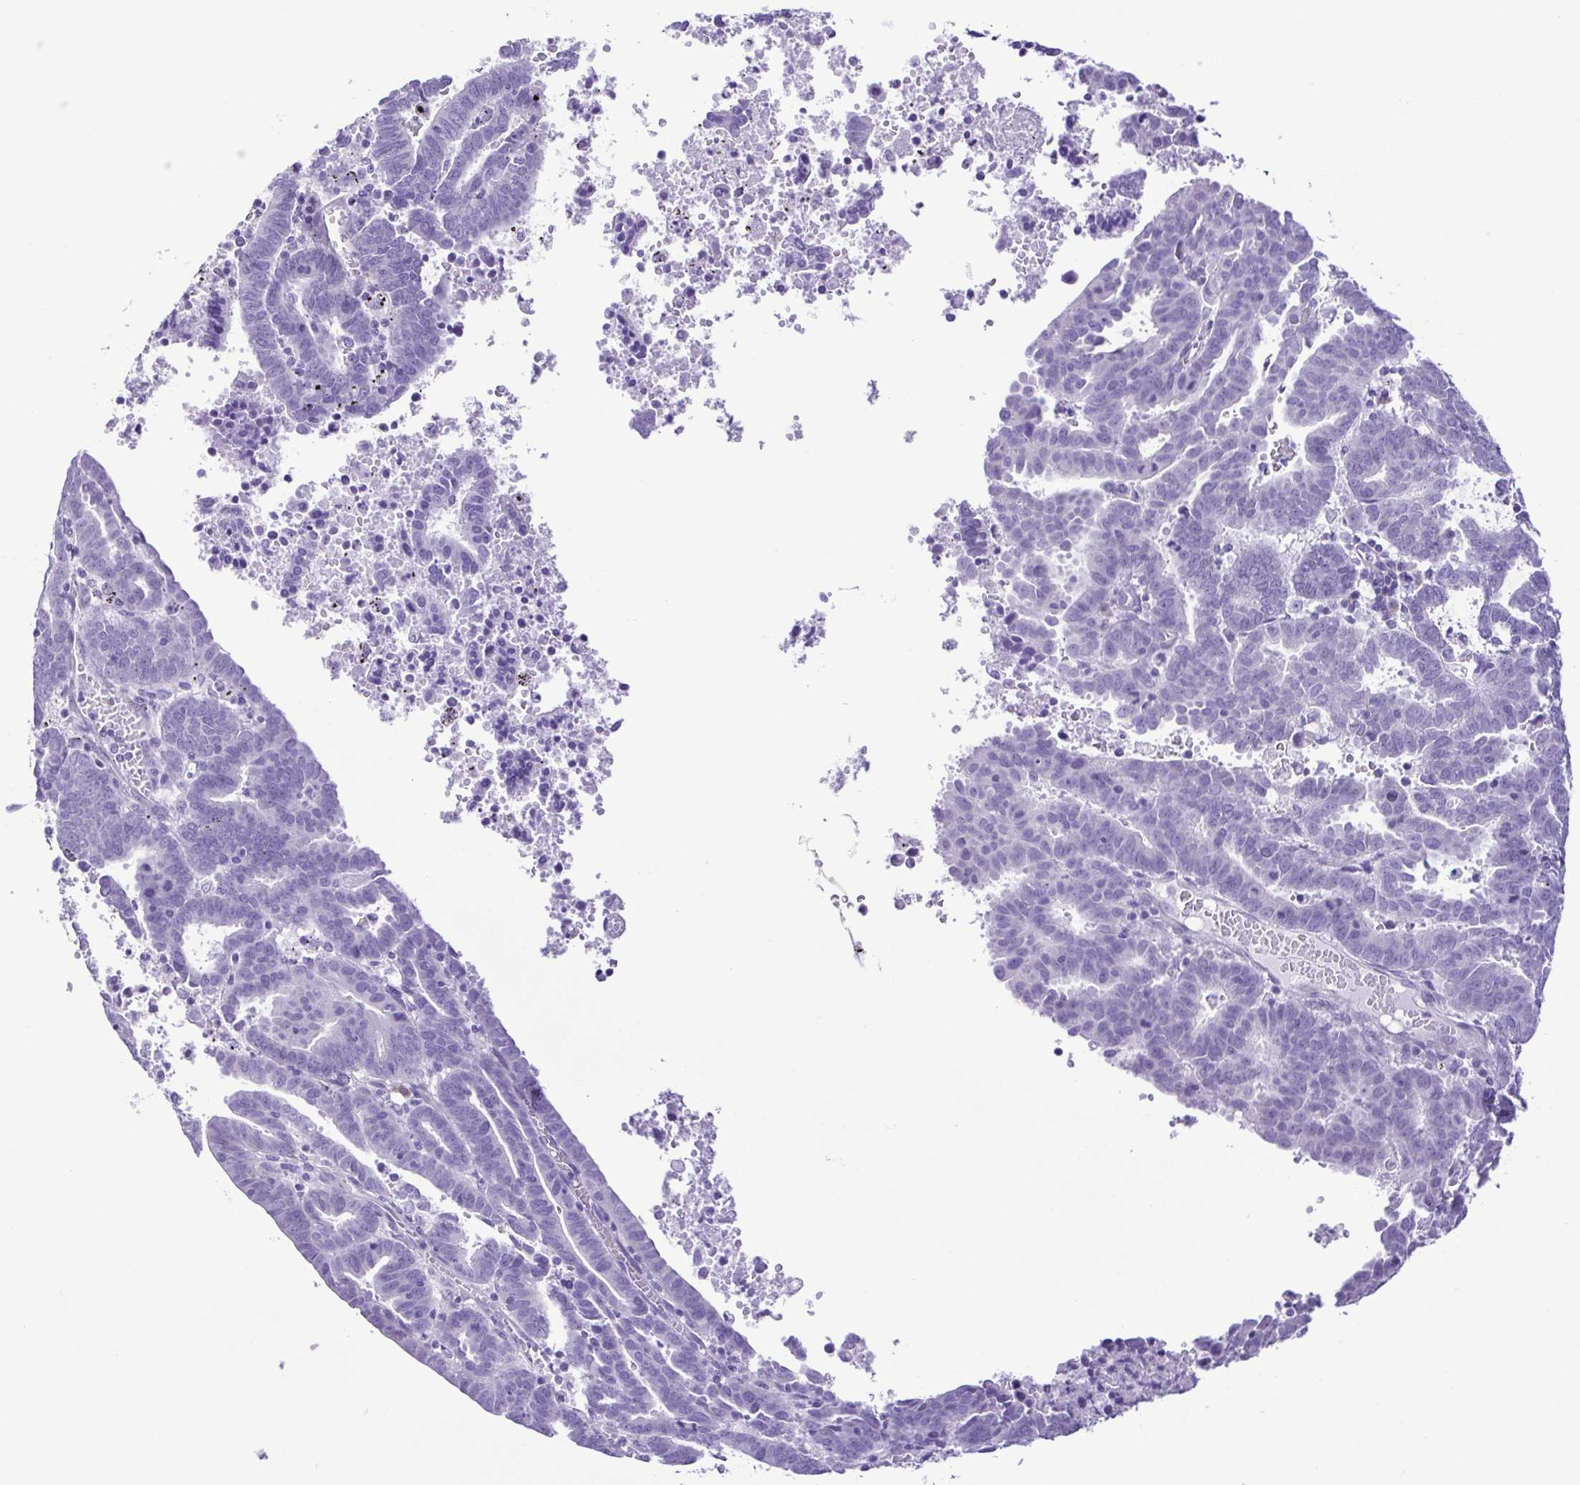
{"staining": {"intensity": "negative", "quantity": "none", "location": "none"}, "tissue": "endometrial cancer", "cell_type": "Tumor cells", "image_type": "cancer", "snomed": [{"axis": "morphology", "description": "Adenocarcinoma, NOS"}, {"axis": "topography", "description": "Uterus"}], "caption": "This micrograph is of endometrial adenocarcinoma stained with IHC to label a protein in brown with the nuclei are counter-stained blue. There is no staining in tumor cells.", "gene": "PAK3", "patient": {"sex": "female", "age": 83}}